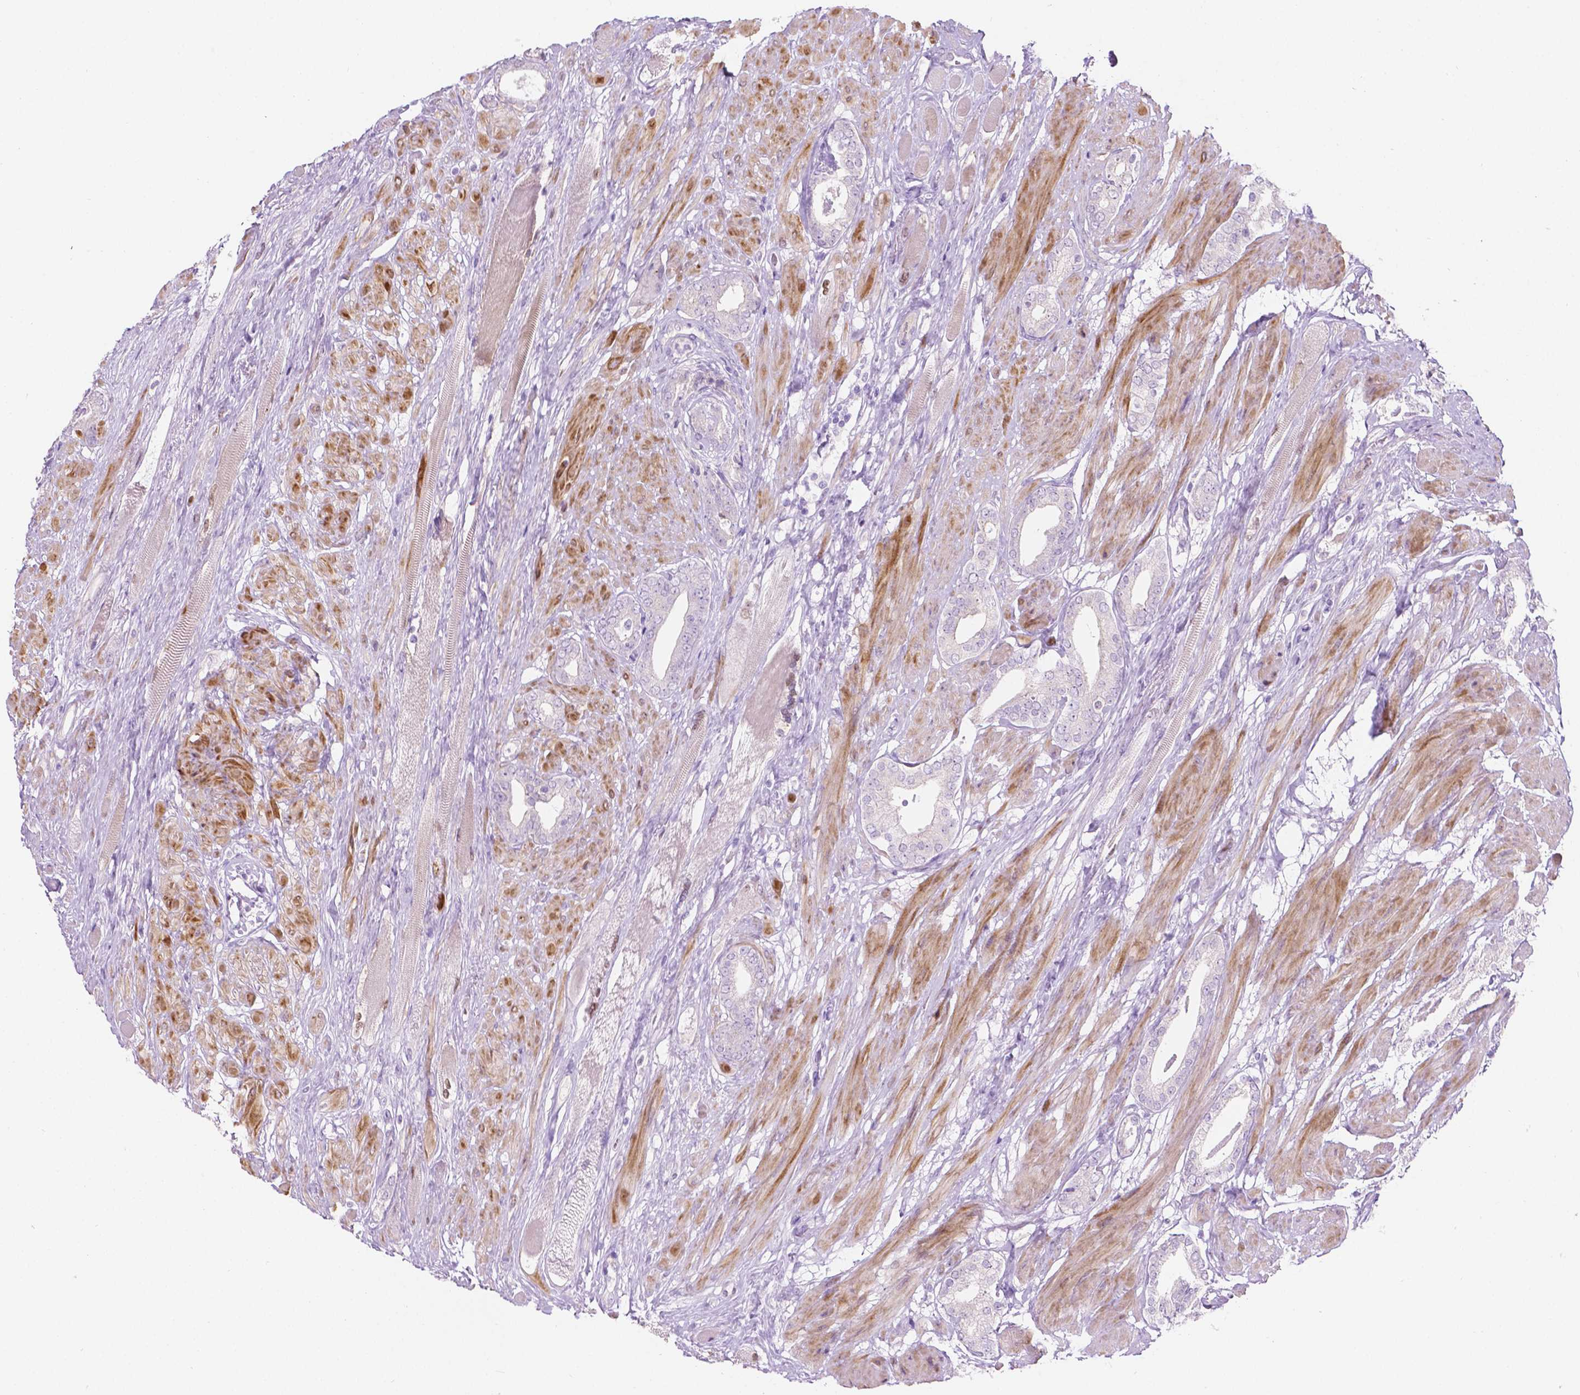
{"staining": {"intensity": "negative", "quantity": "none", "location": "none"}, "tissue": "prostate cancer", "cell_type": "Tumor cells", "image_type": "cancer", "snomed": [{"axis": "morphology", "description": "Adenocarcinoma, High grade"}, {"axis": "topography", "description": "Prostate"}], "caption": "An IHC micrograph of prostate cancer is shown. There is no staining in tumor cells of prostate cancer.", "gene": "NOS1AP", "patient": {"sex": "male", "age": 56}}